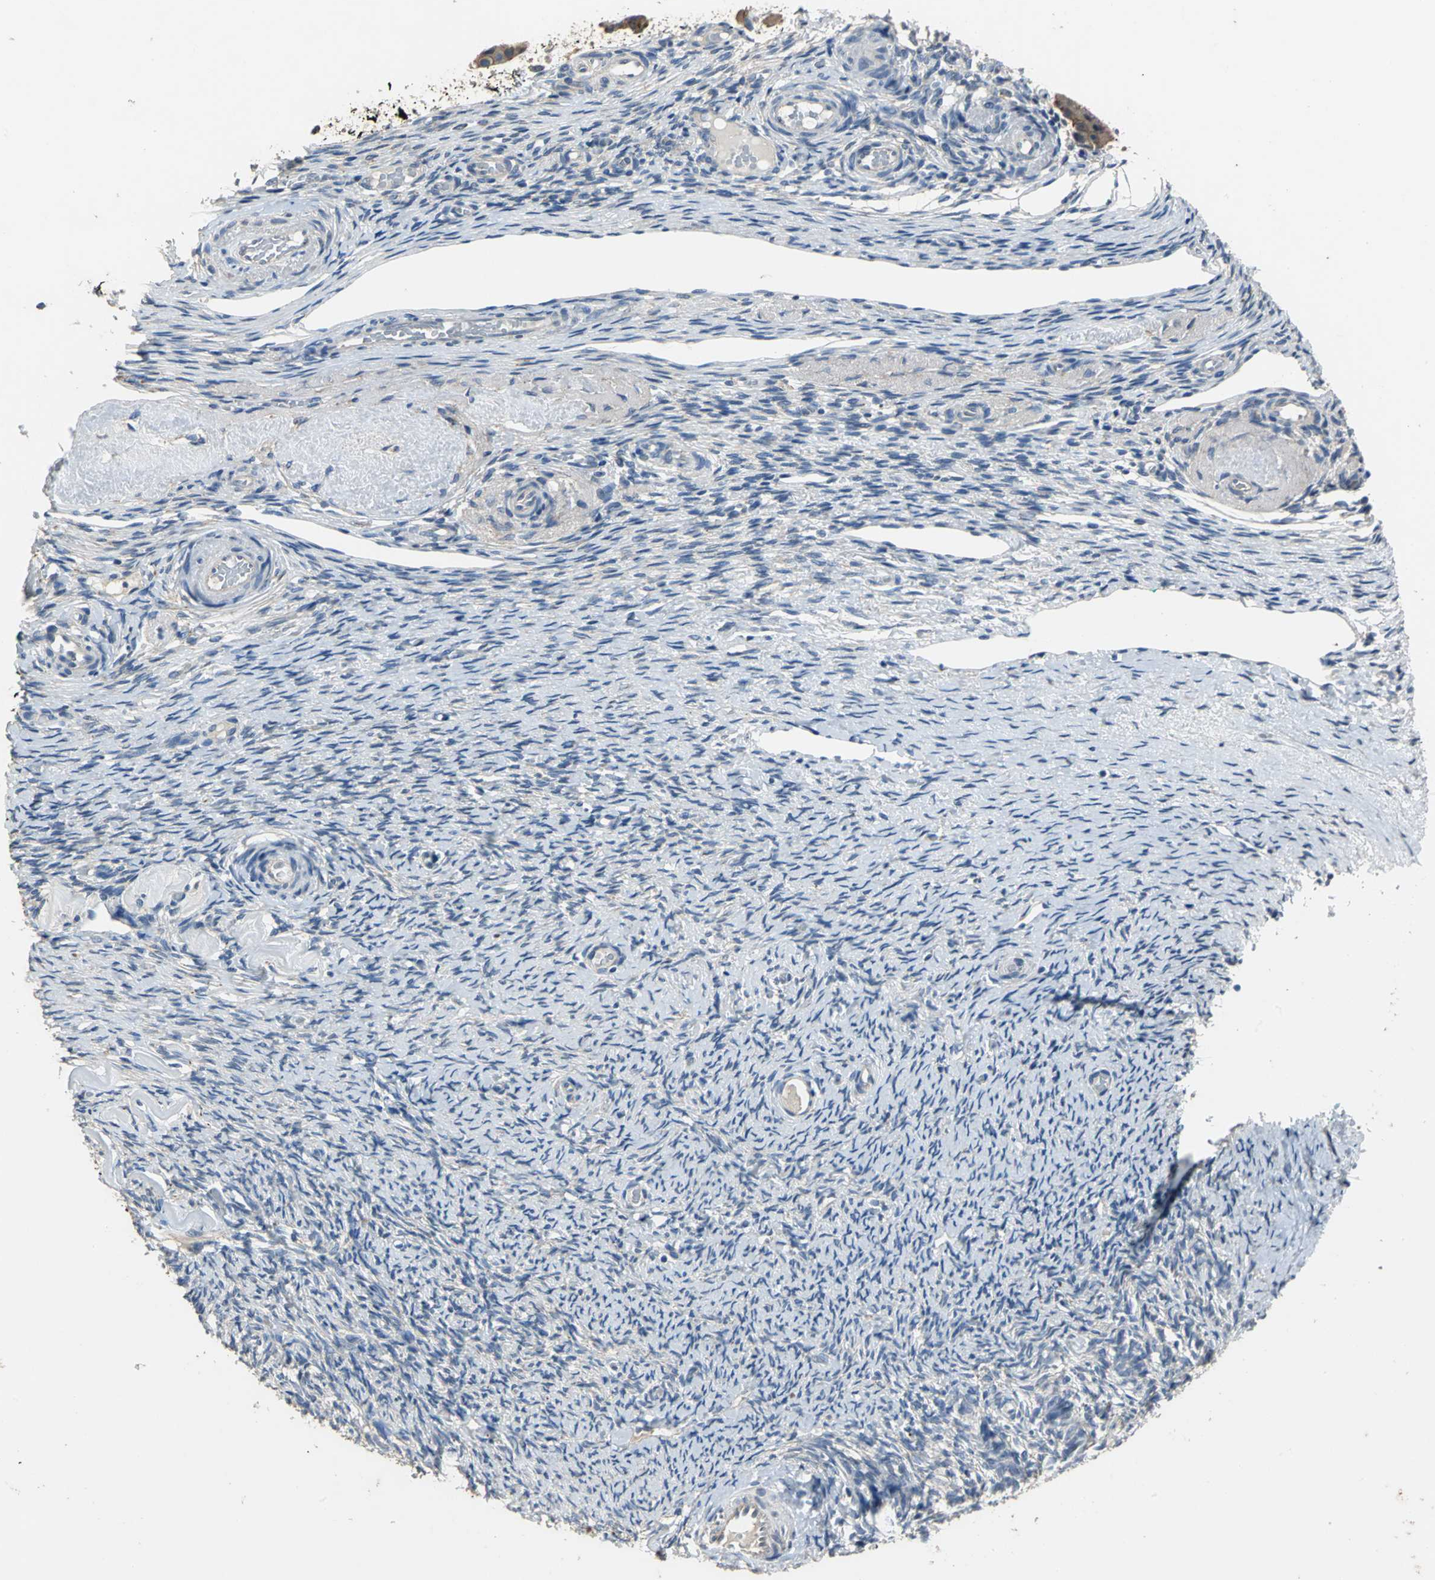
{"staining": {"intensity": "negative", "quantity": "none", "location": "none"}, "tissue": "ovary", "cell_type": "Ovarian stroma cells", "image_type": "normal", "snomed": [{"axis": "morphology", "description": "Normal tissue, NOS"}, {"axis": "topography", "description": "Ovary"}], "caption": "High power microscopy histopathology image of an immunohistochemistry (IHC) micrograph of normal ovary, revealing no significant positivity in ovarian stroma cells. (DAB (3,3'-diaminobenzidine) immunohistochemistry, high magnification).", "gene": "OCLN", "patient": {"sex": "female", "age": 60}}